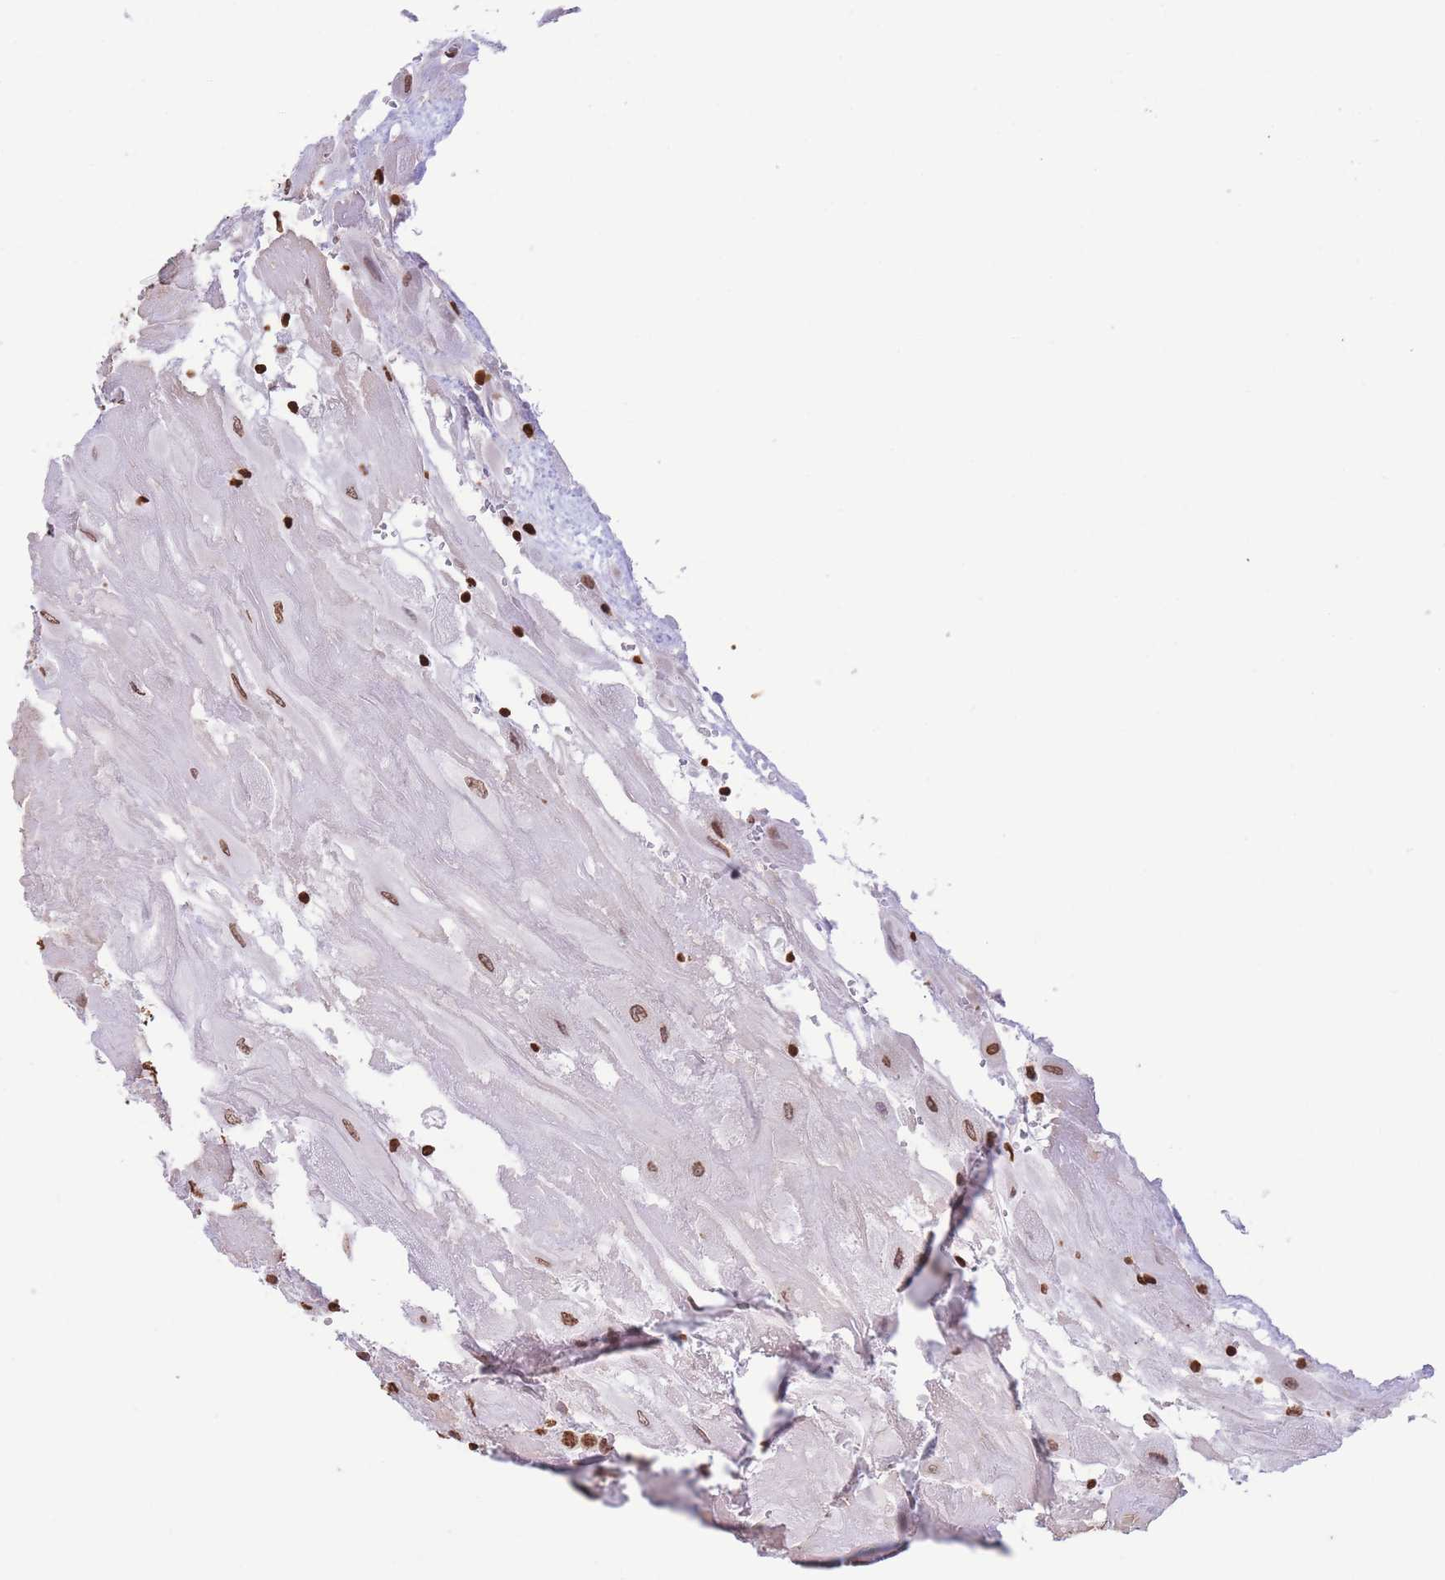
{"staining": {"intensity": "moderate", "quantity": ">75%", "location": "nuclear"}, "tissue": "placenta", "cell_type": "Decidual cells", "image_type": "normal", "snomed": [{"axis": "morphology", "description": "Normal tissue, NOS"}, {"axis": "topography", "description": "Placenta"}], "caption": "The photomicrograph shows staining of benign placenta, revealing moderate nuclear protein staining (brown color) within decidual cells.", "gene": "H2BC10", "patient": {"sex": "female", "age": 32}}